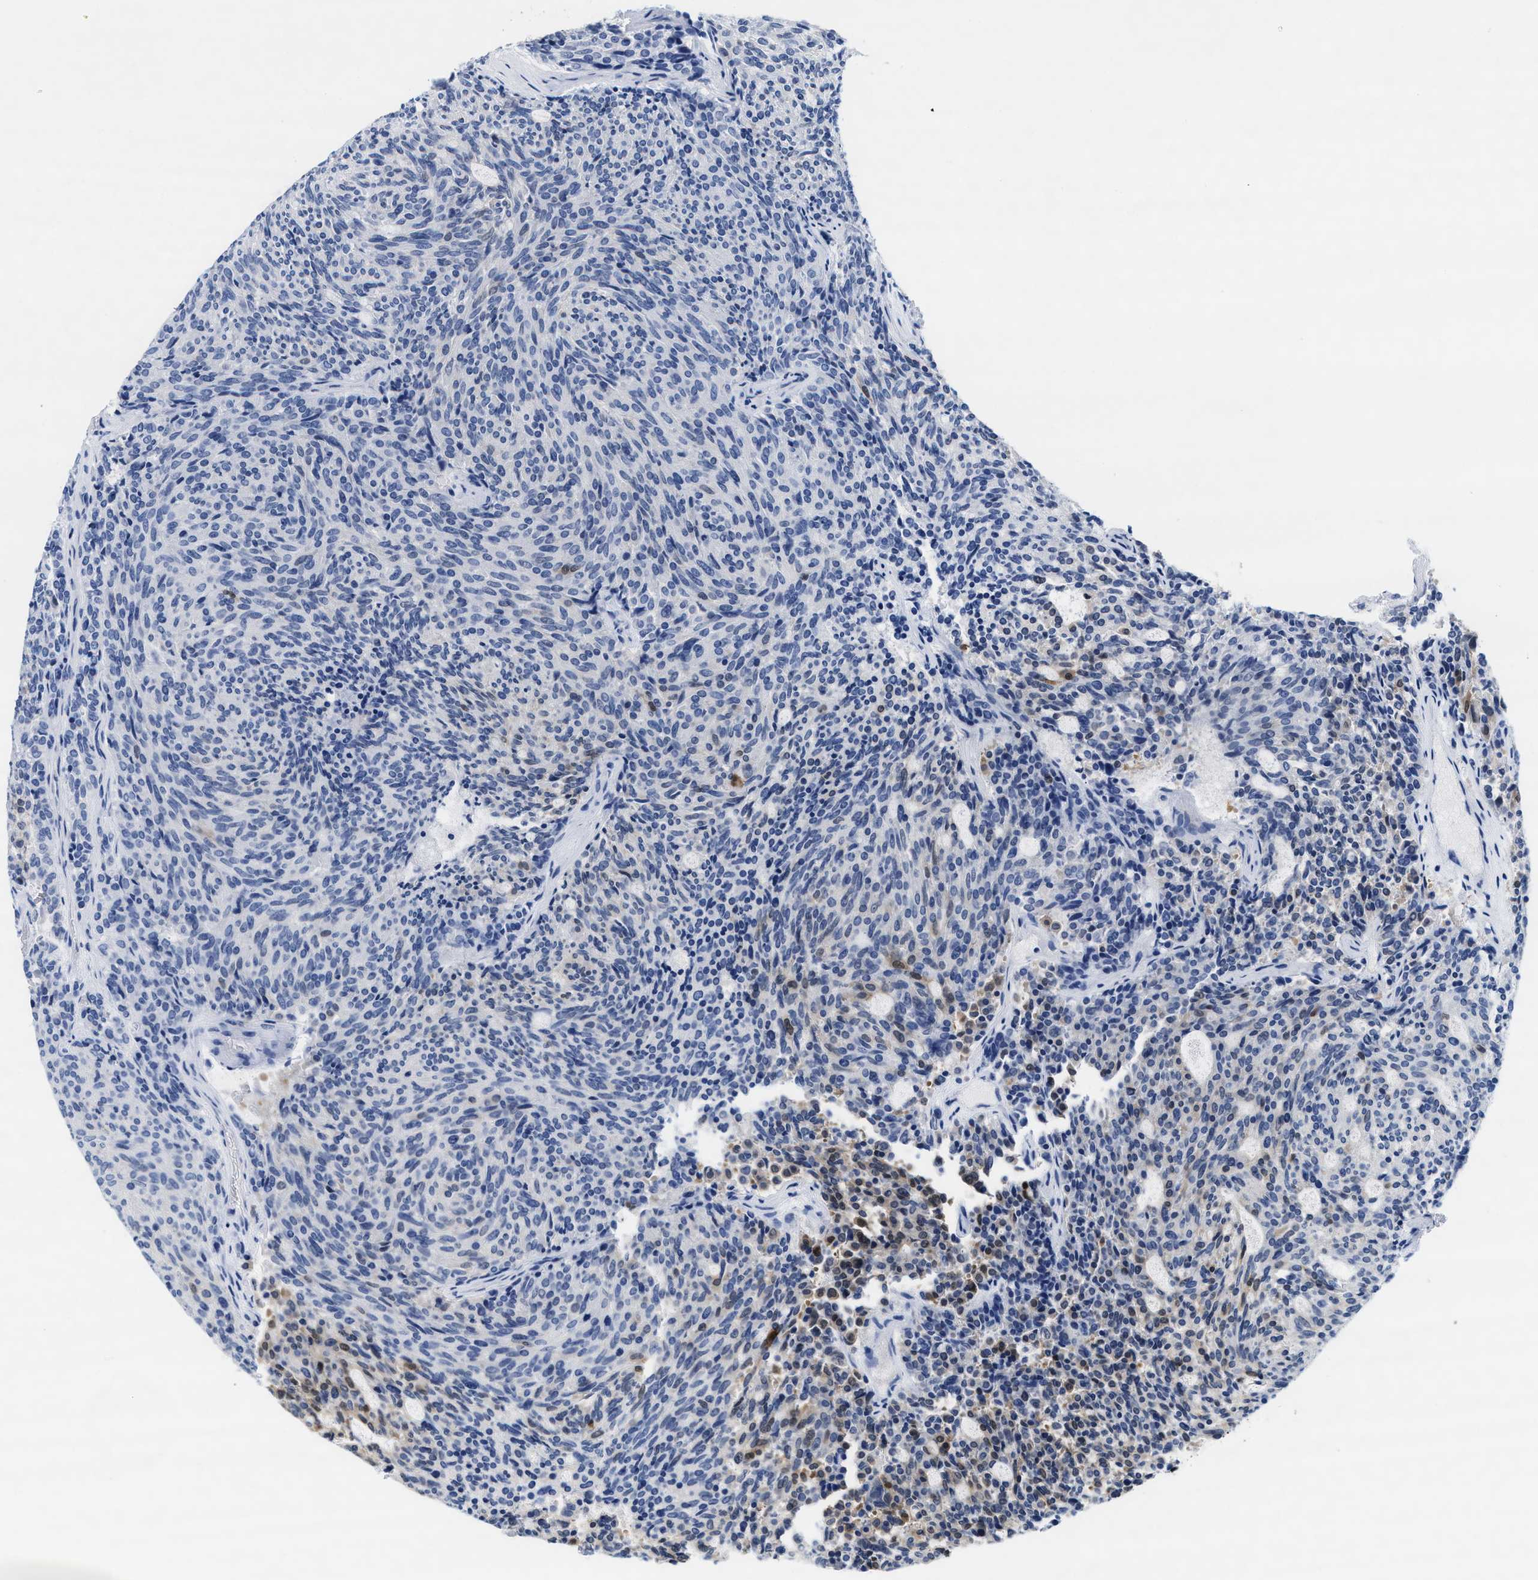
{"staining": {"intensity": "weak", "quantity": "<25%", "location": "cytoplasmic/membranous,nuclear"}, "tissue": "carcinoid", "cell_type": "Tumor cells", "image_type": "cancer", "snomed": [{"axis": "morphology", "description": "Carcinoid, malignant, NOS"}, {"axis": "topography", "description": "Pancreas"}], "caption": "Immunohistochemistry of human carcinoid shows no staining in tumor cells.", "gene": "TTC3", "patient": {"sex": "female", "age": 54}}